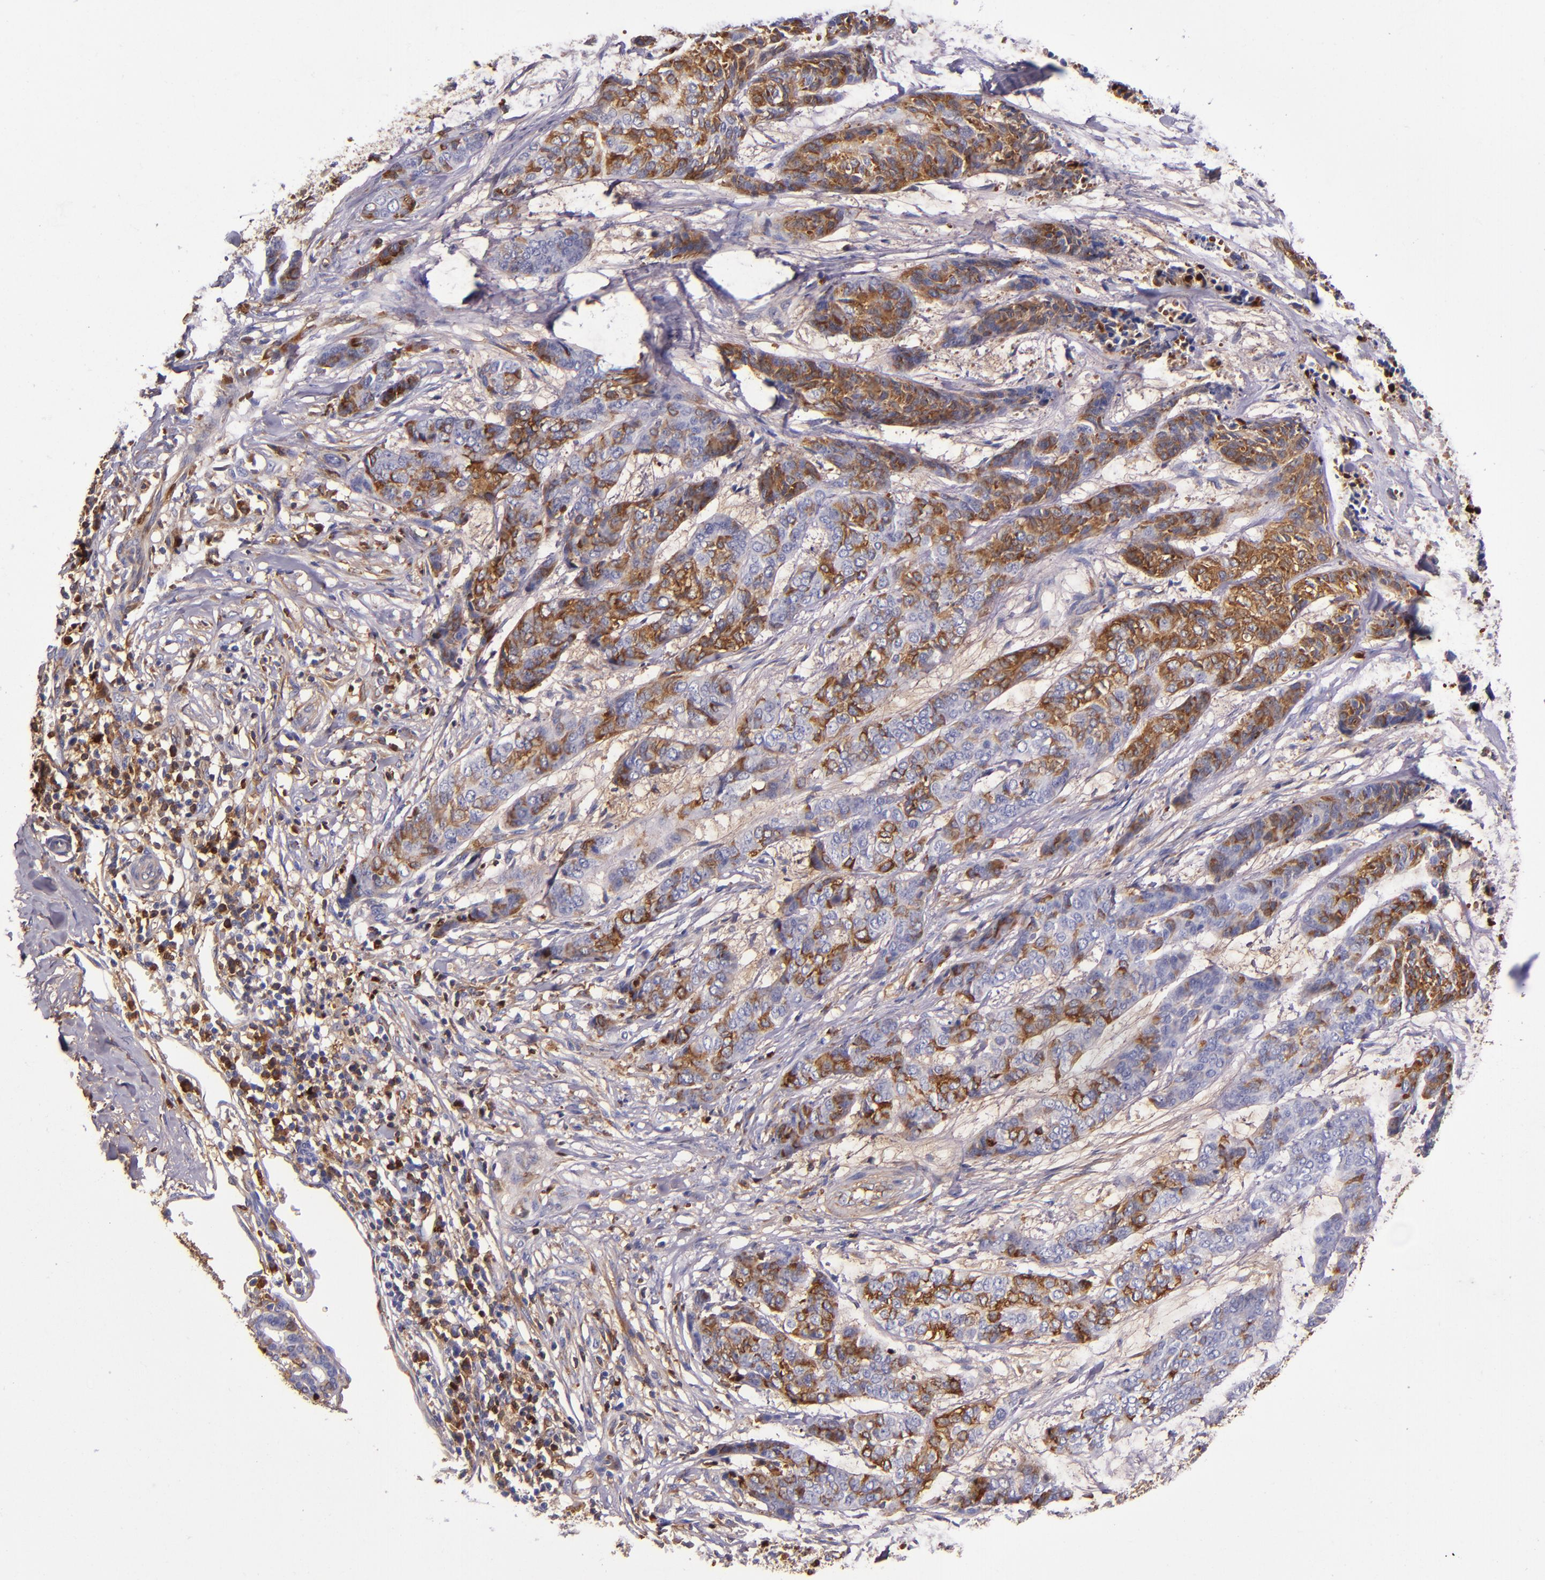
{"staining": {"intensity": "strong", "quantity": "25%-75%", "location": "cytoplasmic/membranous"}, "tissue": "skin cancer", "cell_type": "Tumor cells", "image_type": "cancer", "snomed": [{"axis": "morphology", "description": "Basal cell carcinoma"}, {"axis": "topography", "description": "Skin"}], "caption": "About 25%-75% of tumor cells in human skin basal cell carcinoma demonstrate strong cytoplasmic/membranous protein expression as visualized by brown immunohistochemical staining.", "gene": "CLEC3B", "patient": {"sex": "female", "age": 64}}